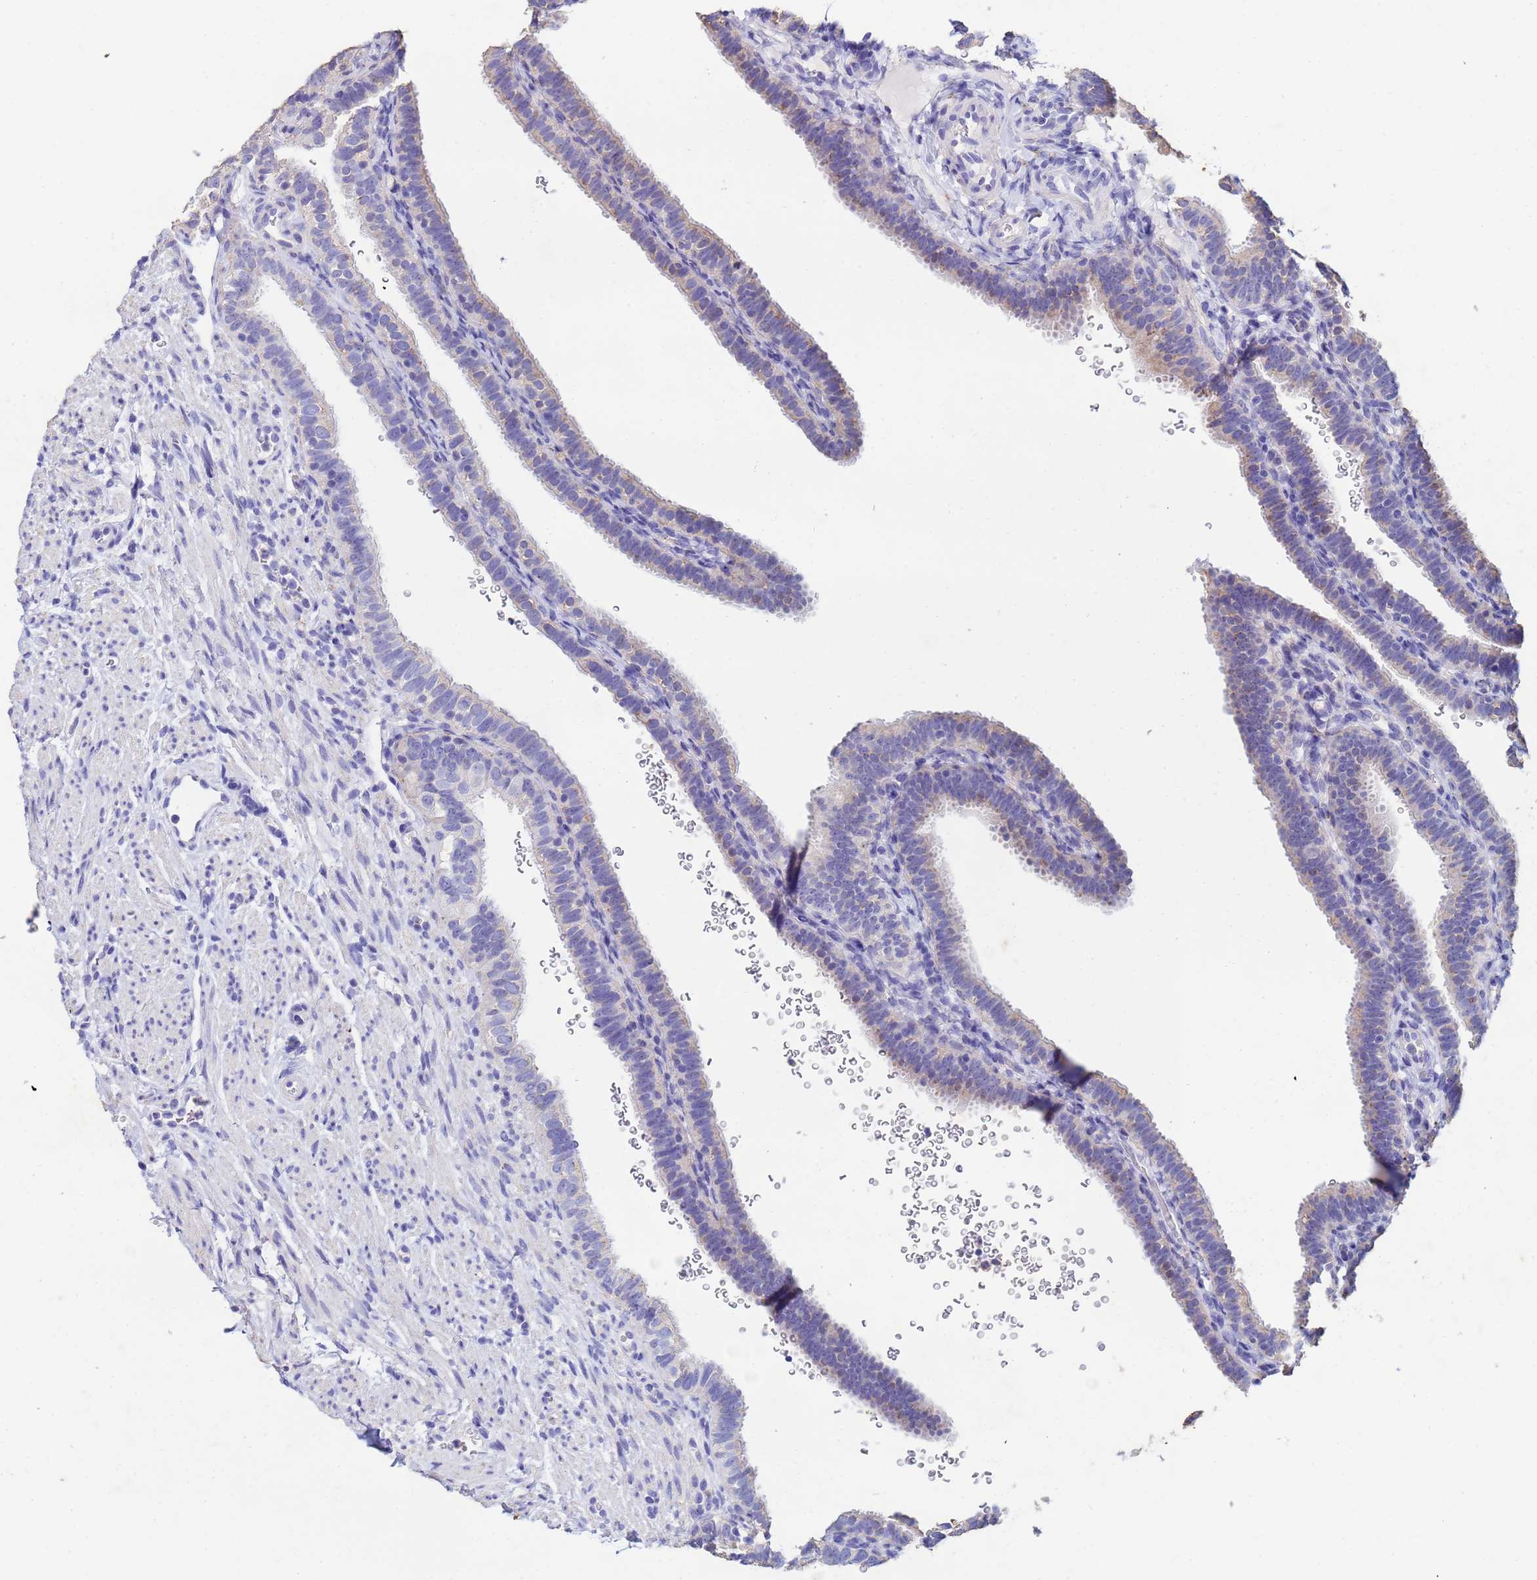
{"staining": {"intensity": "weak", "quantity": "<25%", "location": "cytoplasmic/membranous"}, "tissue": "fallopian tube", "cell_type": "Glandular cells", "image_type": "normal", "snomed": [{"axis": "morphology", "description": "Normal tissue, NOS"}, {"axis": "topography", "description": "Fallopian tube"}], "caption": "The immunohistochemistry (IHC) micrograph has no significant positivity in glandular cells of fallopian tube.", "gene": "CSTB", "patient": {"sex": "female", "age": 41}}